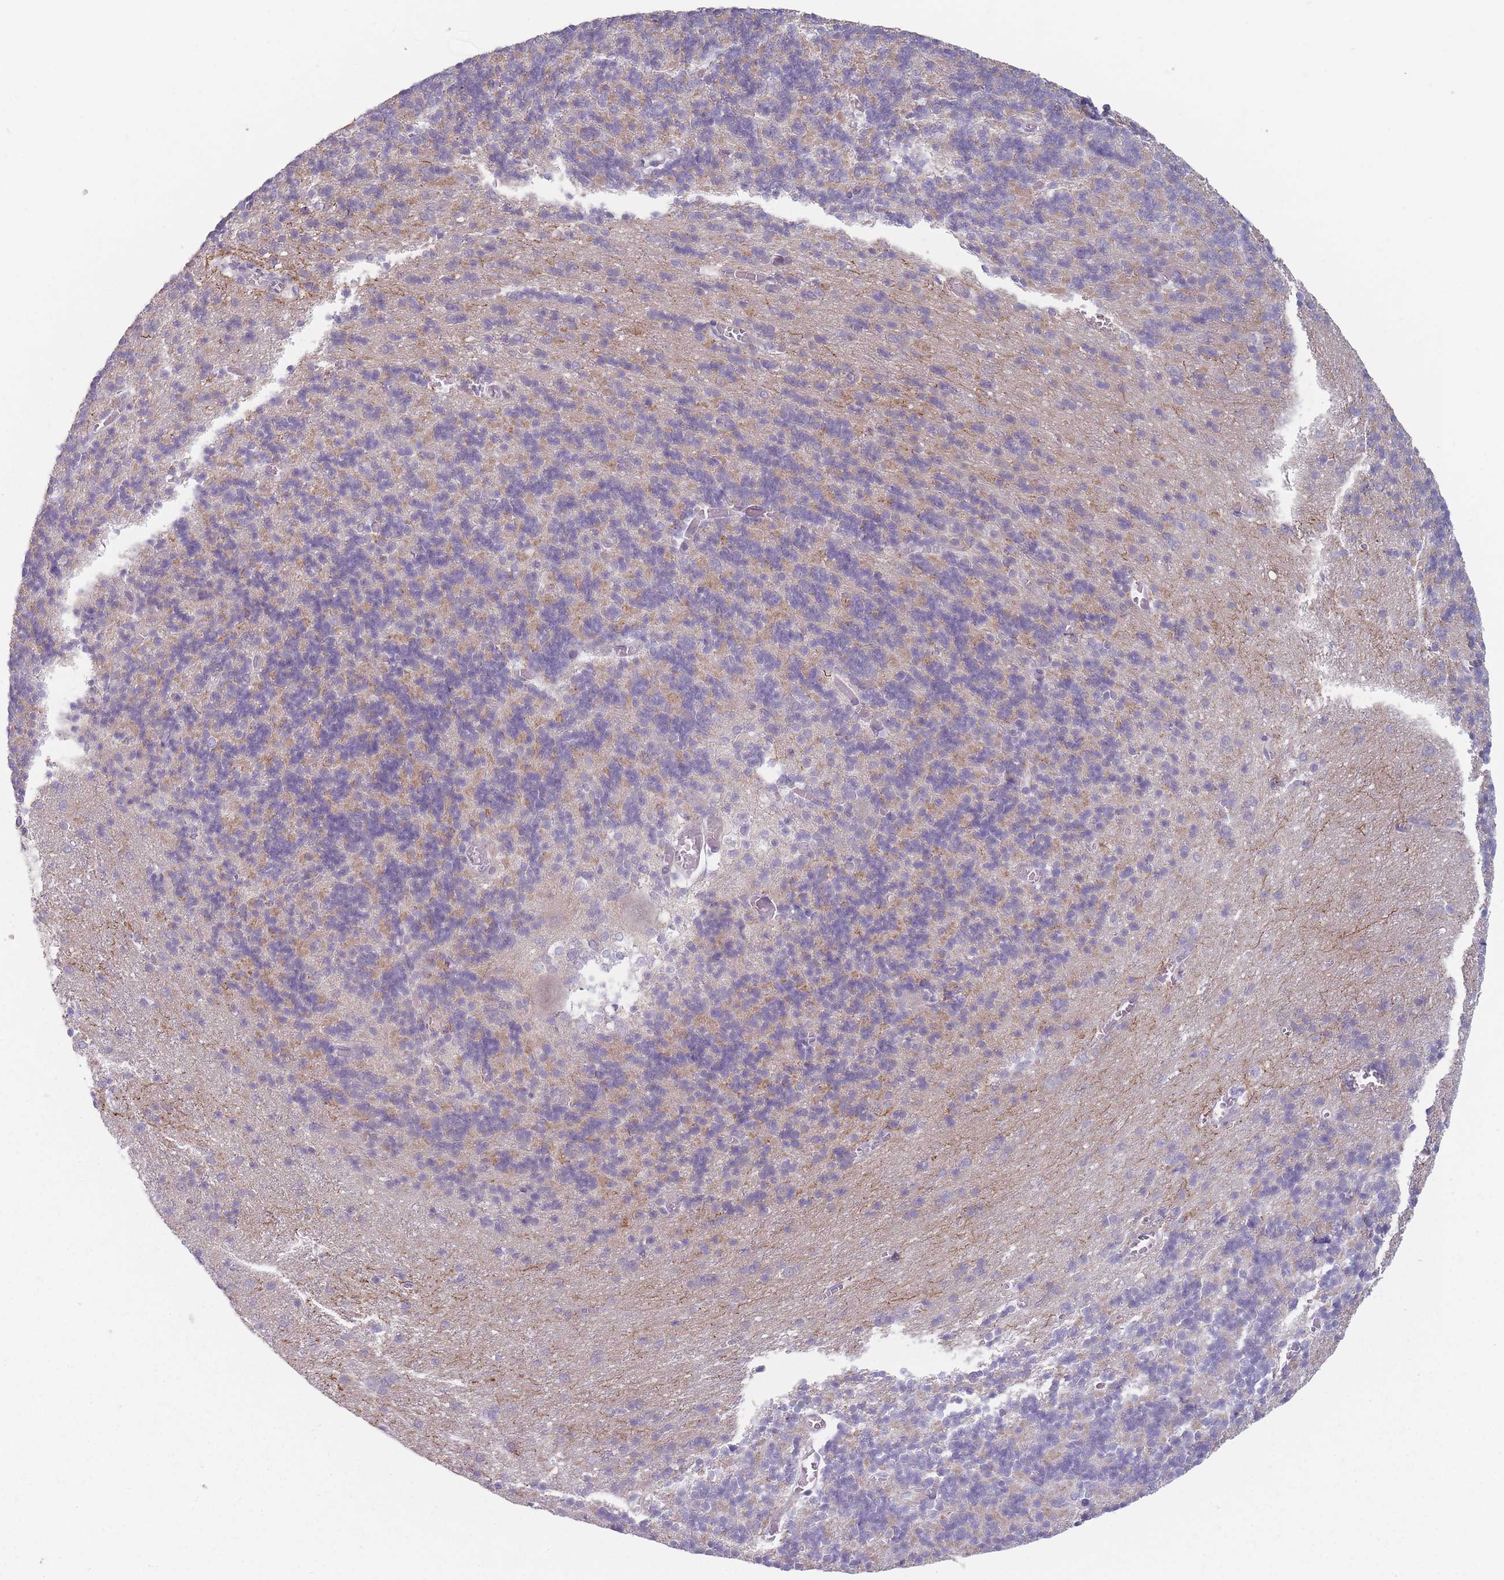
{"staining": {"intensity": "weak", "quantity": "<25%", "location": "cytoplasmic/membranous"}, "tissue": "cerebellum", "cell_type": "Cells in granular layer", "image_type": "normal", "snomed": [{"axis": "morphology", "description": "Normal tissue, NOS"}, {"axis": "topography", "description": "Cerebellum"}], "caption": "High power microscopy micrograph of an immunohistochemistry photomicrograph of normal cerebellum, revealing no significant expression in cells in granular layer.", "gene": "HSBP1L1", "patient": {"sex": "male", "age": 37}}